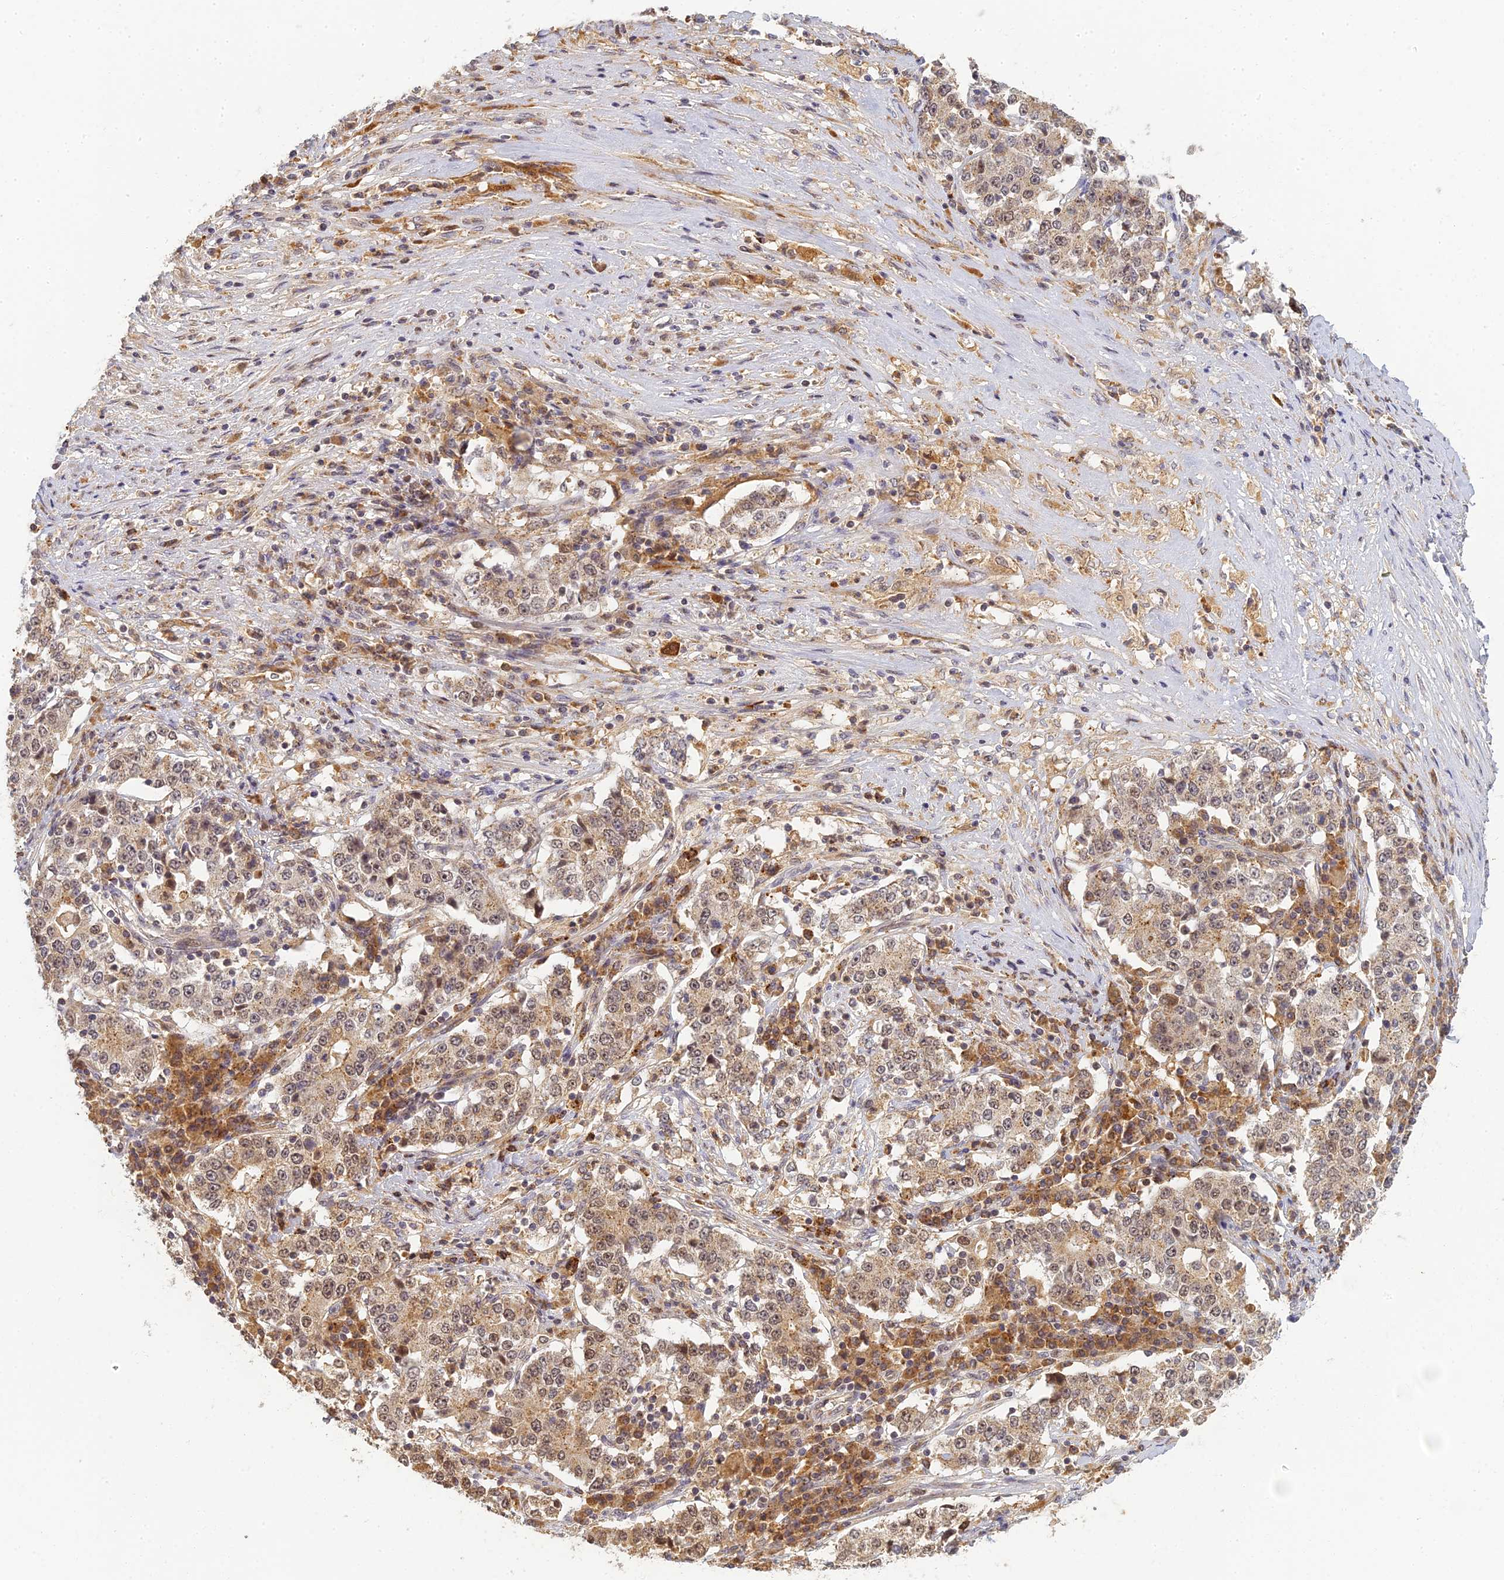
{"staining": {"intensity": "weak", "quantity": ">75%", "location": "cytoplasmic/membranous"}, "tissue": "stomach cancer", "cell_type": "Tumor cells", "image_type": "cancer", "snomed": [{"axis": "morphology", "description": "Adenocarcinoma, NOS"}, {"axis": "topography", "description": "Stomach"}], "caption": "Human stomach cancer (adenocarcinoma) stained with a protein marker reveals weak staining in tumor cells.", "gene": "RGL3", "patient": {"sex": "male", "age": 59}}